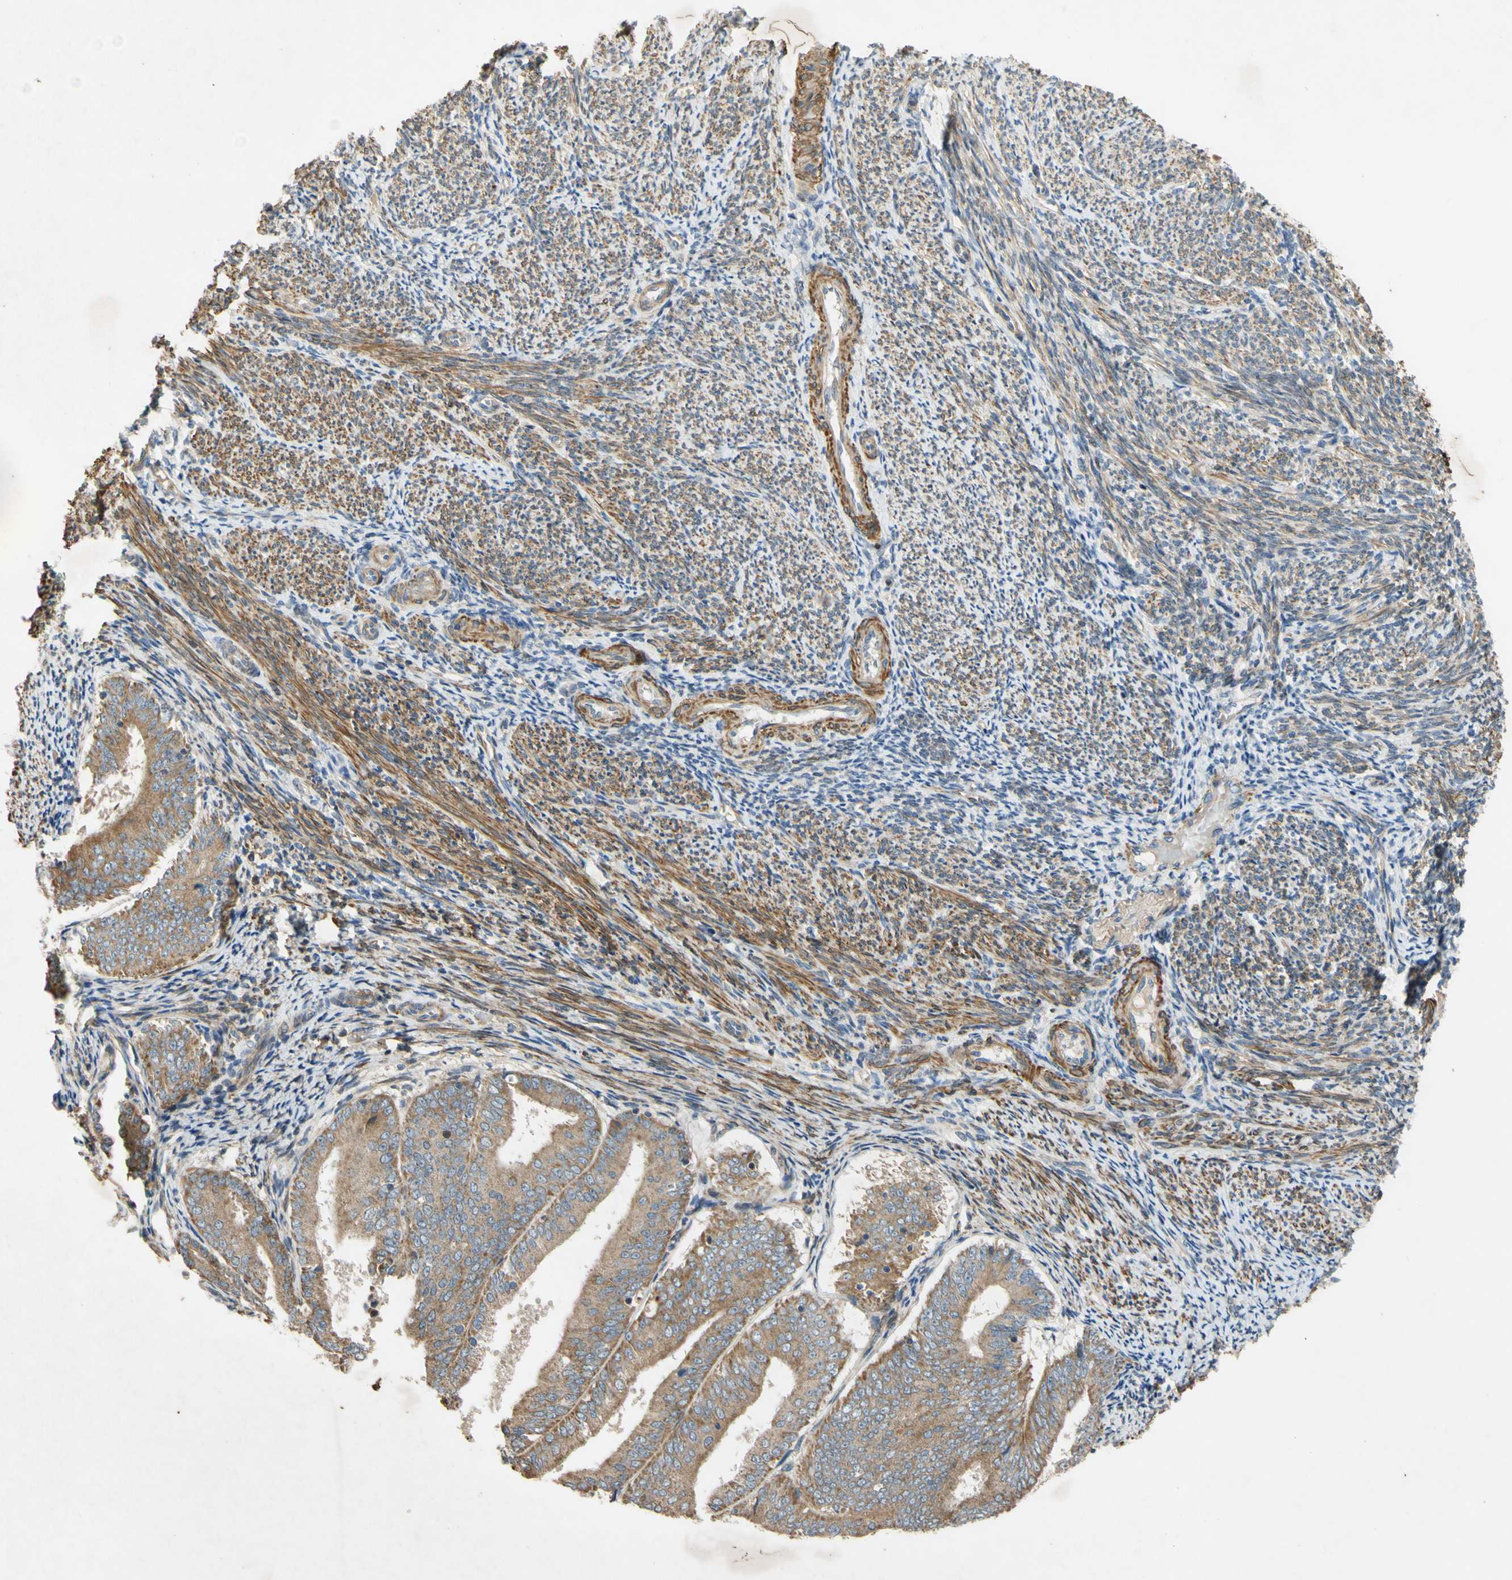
{"staining": {"intensity": "moderate", "quantity": ">75%", "location": "cytoplasmic/membranous"}, "tissue": "endometrial cancer", "cell_type": "Tumor cells", "image_type": "cancer", "snomed": [{"axis": "morphology", "description": "Adenocarcinoma, NOS"}, {"axis": "topography", "description": "Endometrium"}], "caption": "Protein expression analysis of endometrial adenocarcinoma demonstrates moderate cytoplasmic/membranous expression in about >75% of tumor cells. (IHC, brightfield microscopy, high magnification).", "gene": "PARD6A", "patient": {"sex": "female", "age": 63}}